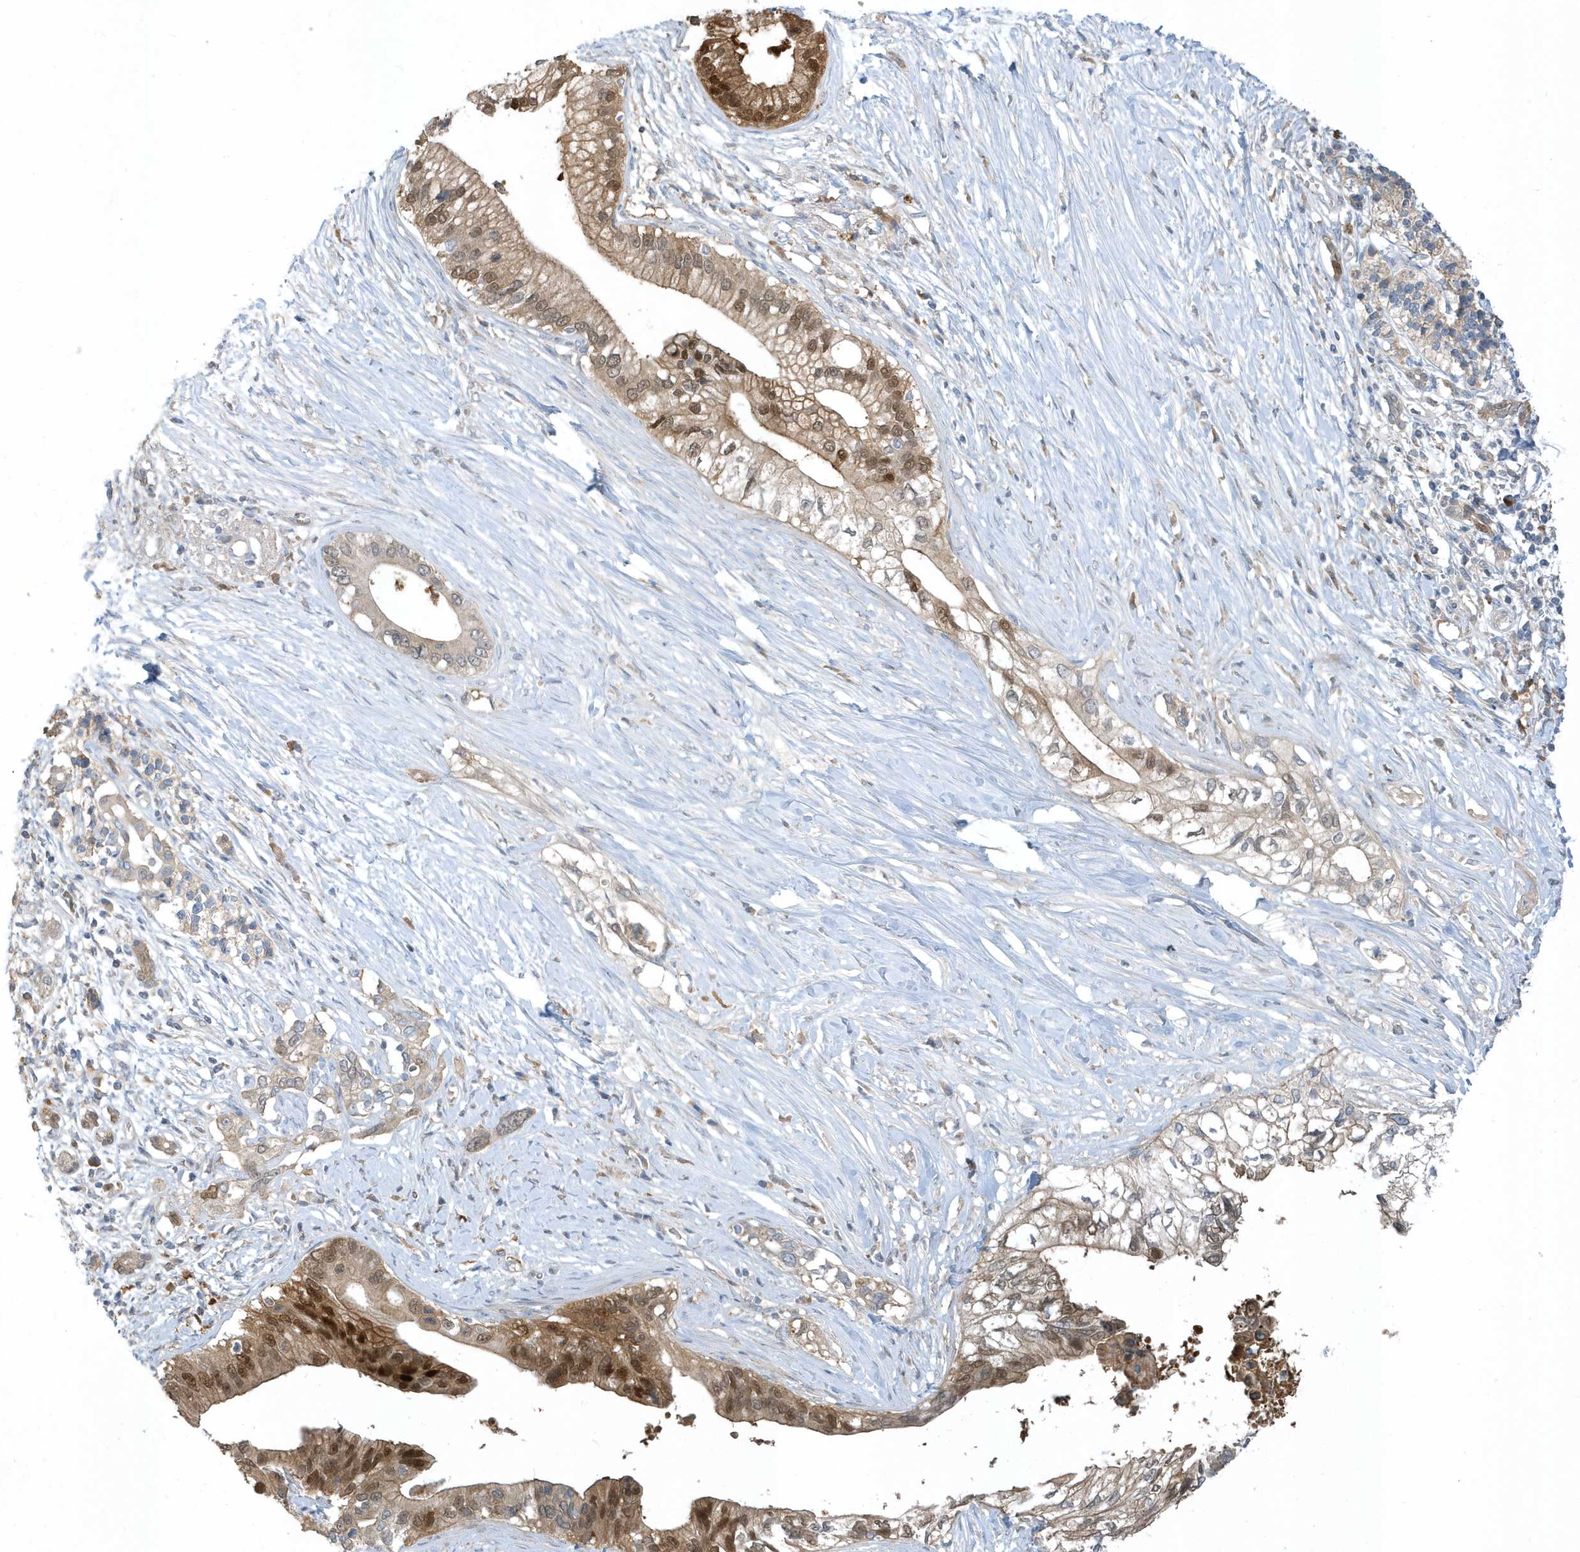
{"staining": {"intensity": "moderate", "quantity": "25%-75%", "location": "cytoplasmic/membranous,nuclear"}, "tissue": "pancreatic cancer", "cell_type": "Tumor cells", "image_type": "cancer", "snomed": [{"axis": "morphology", "description": "Normal tissue, NOS"}, {"axis": "morphology", "description": "Adenocarcinoma, NOS"}, {"axis": "topography", "description": "Pancreas"}, {"axis": "topography", "description": "Peripheral nerve tissue"}], "caption": "This micrograph exhibits pancreatic adenocarcinoma stained with immunohistochemistry (IHC) to label a protein in brown. The cytoplasmic/membranous and nuclear of tumor cells show moderate positivity for the protein. Nuclei are counter-stained blue.", "gene": "USP53", "patient": {"sex": "male", "age": 59}}